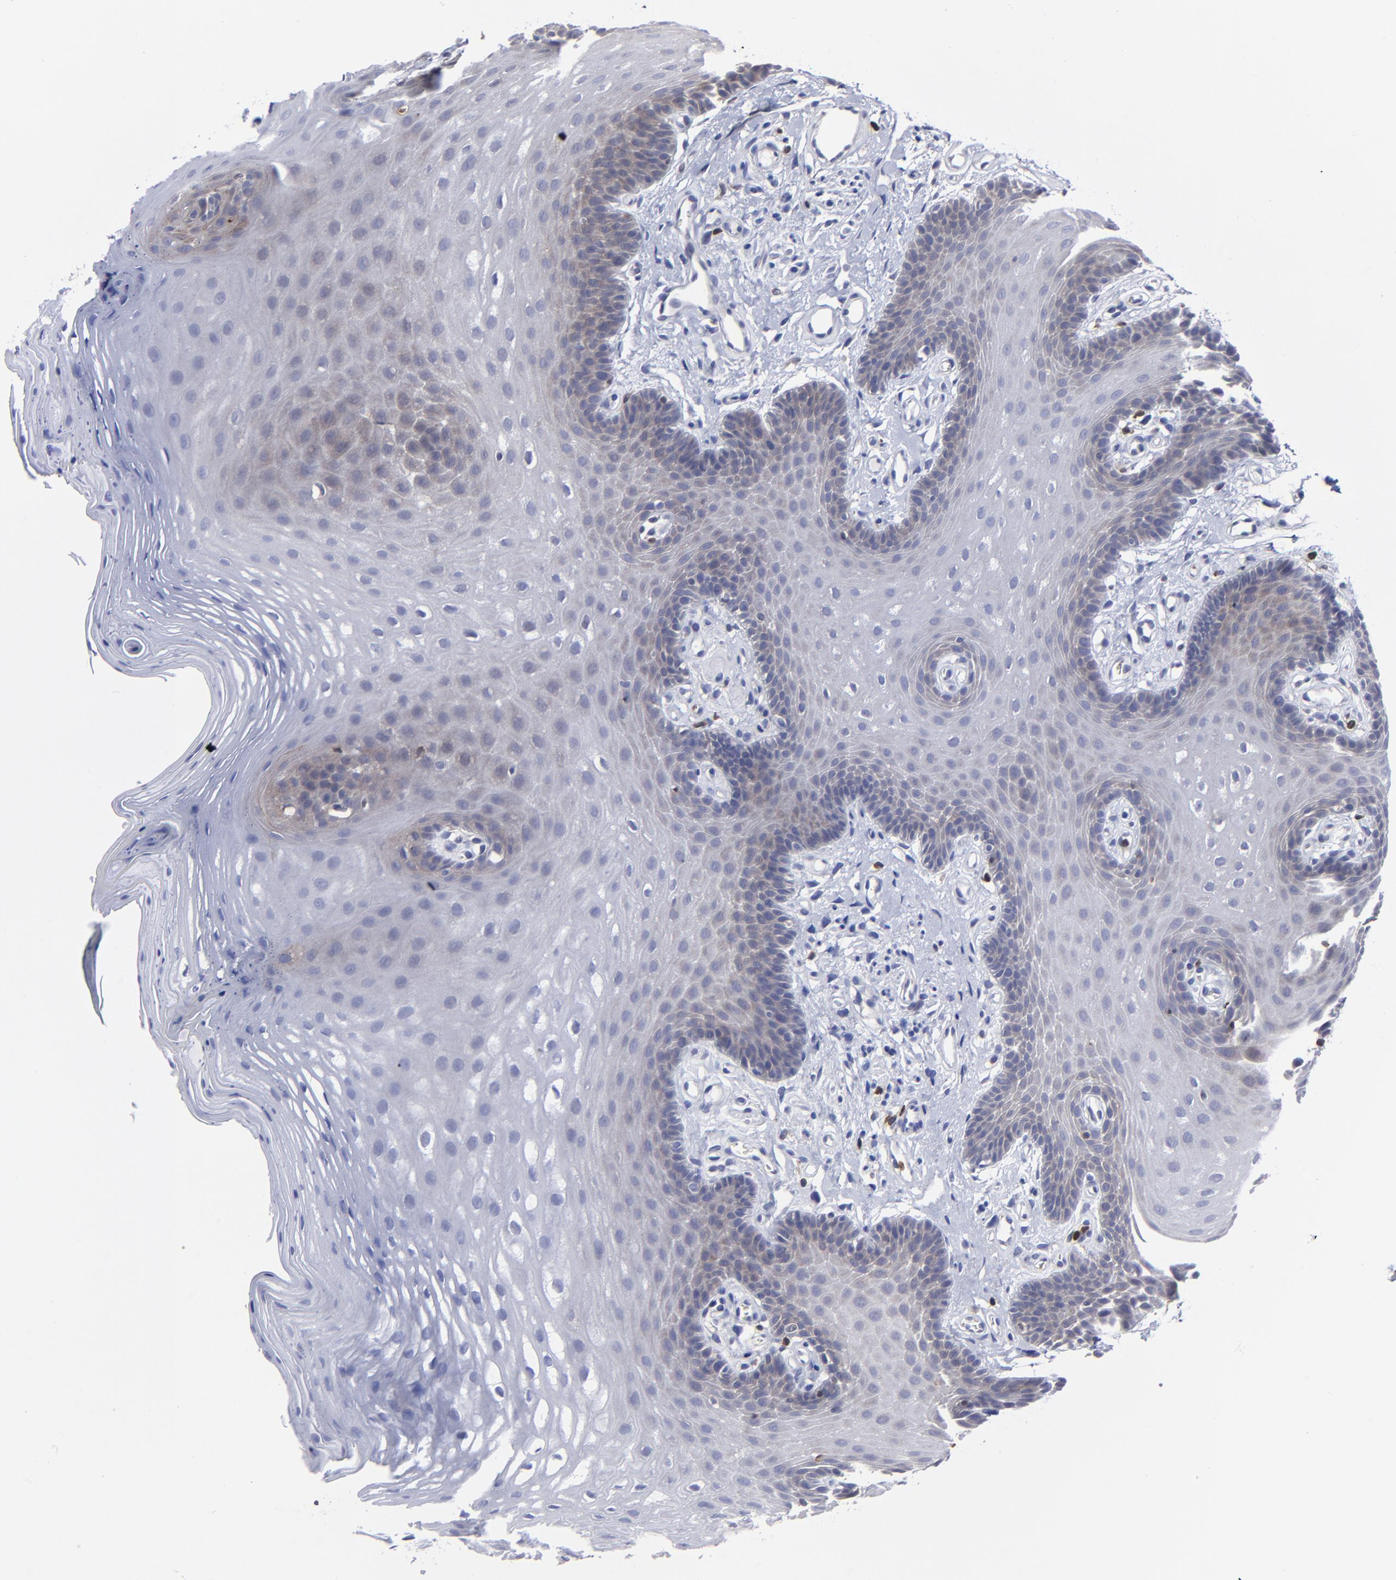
{"staining": {"intensity": "negative", "quantity": "none", "location": "none"}, "tissue": "oral mucosa", "cell_type": "Squamous epithelial cells", "image_type": "normal", "snomed": [{"axis": "morphology", "description": "Normal tissue, NOS"}, {"axis": "topography", "description": "Oral tissue"}], "caption": "Protein analysis of unremarkable oral mucosa shows no significant staining in squamous epithelial cells. Nuclei are stained in blue.", "gene": "TBXT", "patient": {"sex": "male", "age": 62}}